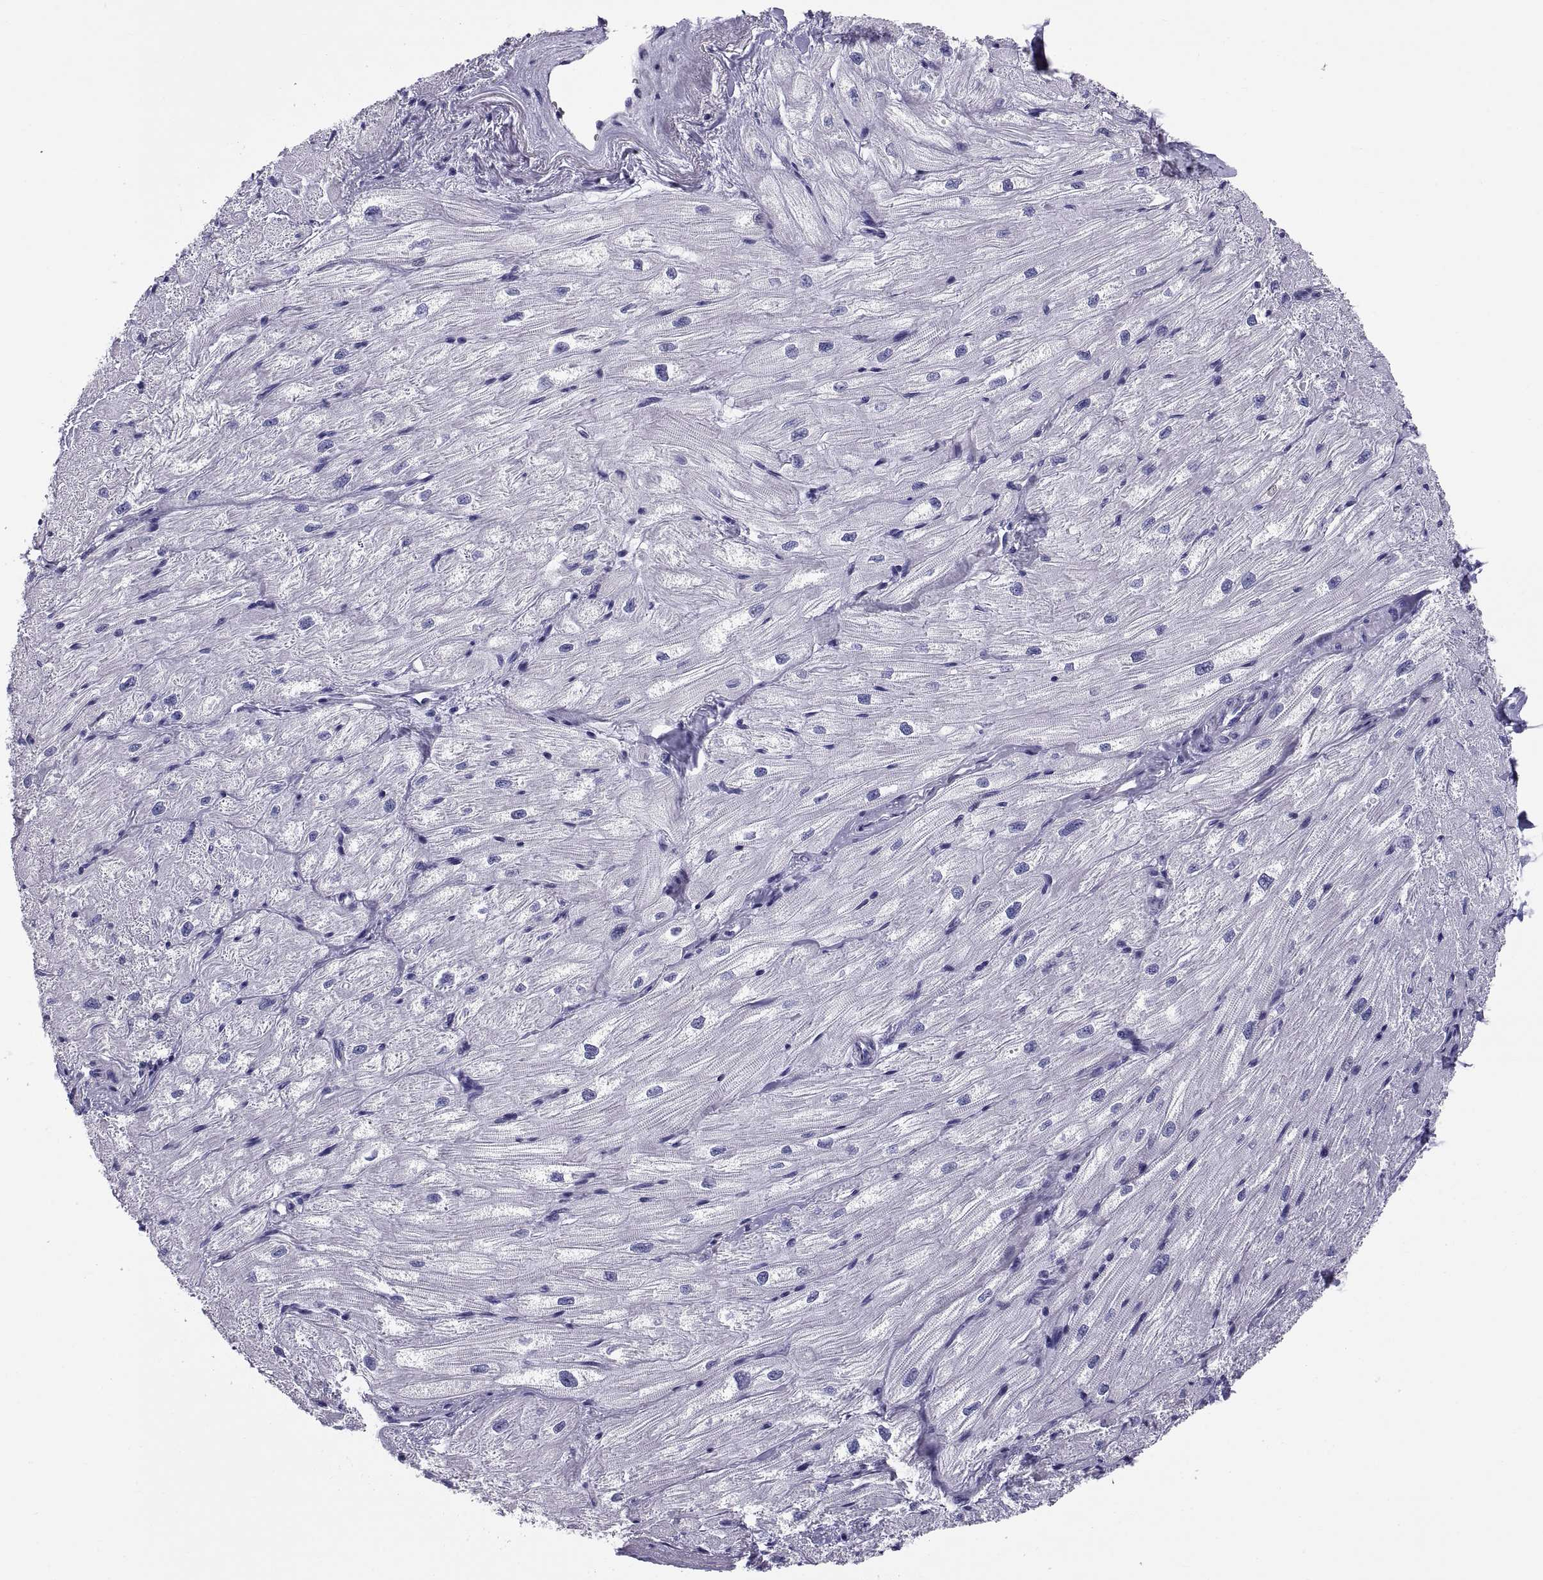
{"staining": {"intensity": "negative", "quantity": "none", "location": "none"}, "tissue": "heart muscle", "cell_type": "Cardiomyocytes", "image_type": "normal", "snomed": [{"axis": "morphology", "description": "Normal tissue, NOS"}, {"axis": "topography", "description": "Heart"}], "caption": "Immunohistochemistry (IHC) of benign human heart muscle displays no staining in cardiomyocytes. (Brightfield microscopy of DAB IHC at high magnification).", "gene": "RNASE12", "patient": {"sex": "male", "age": 57}}